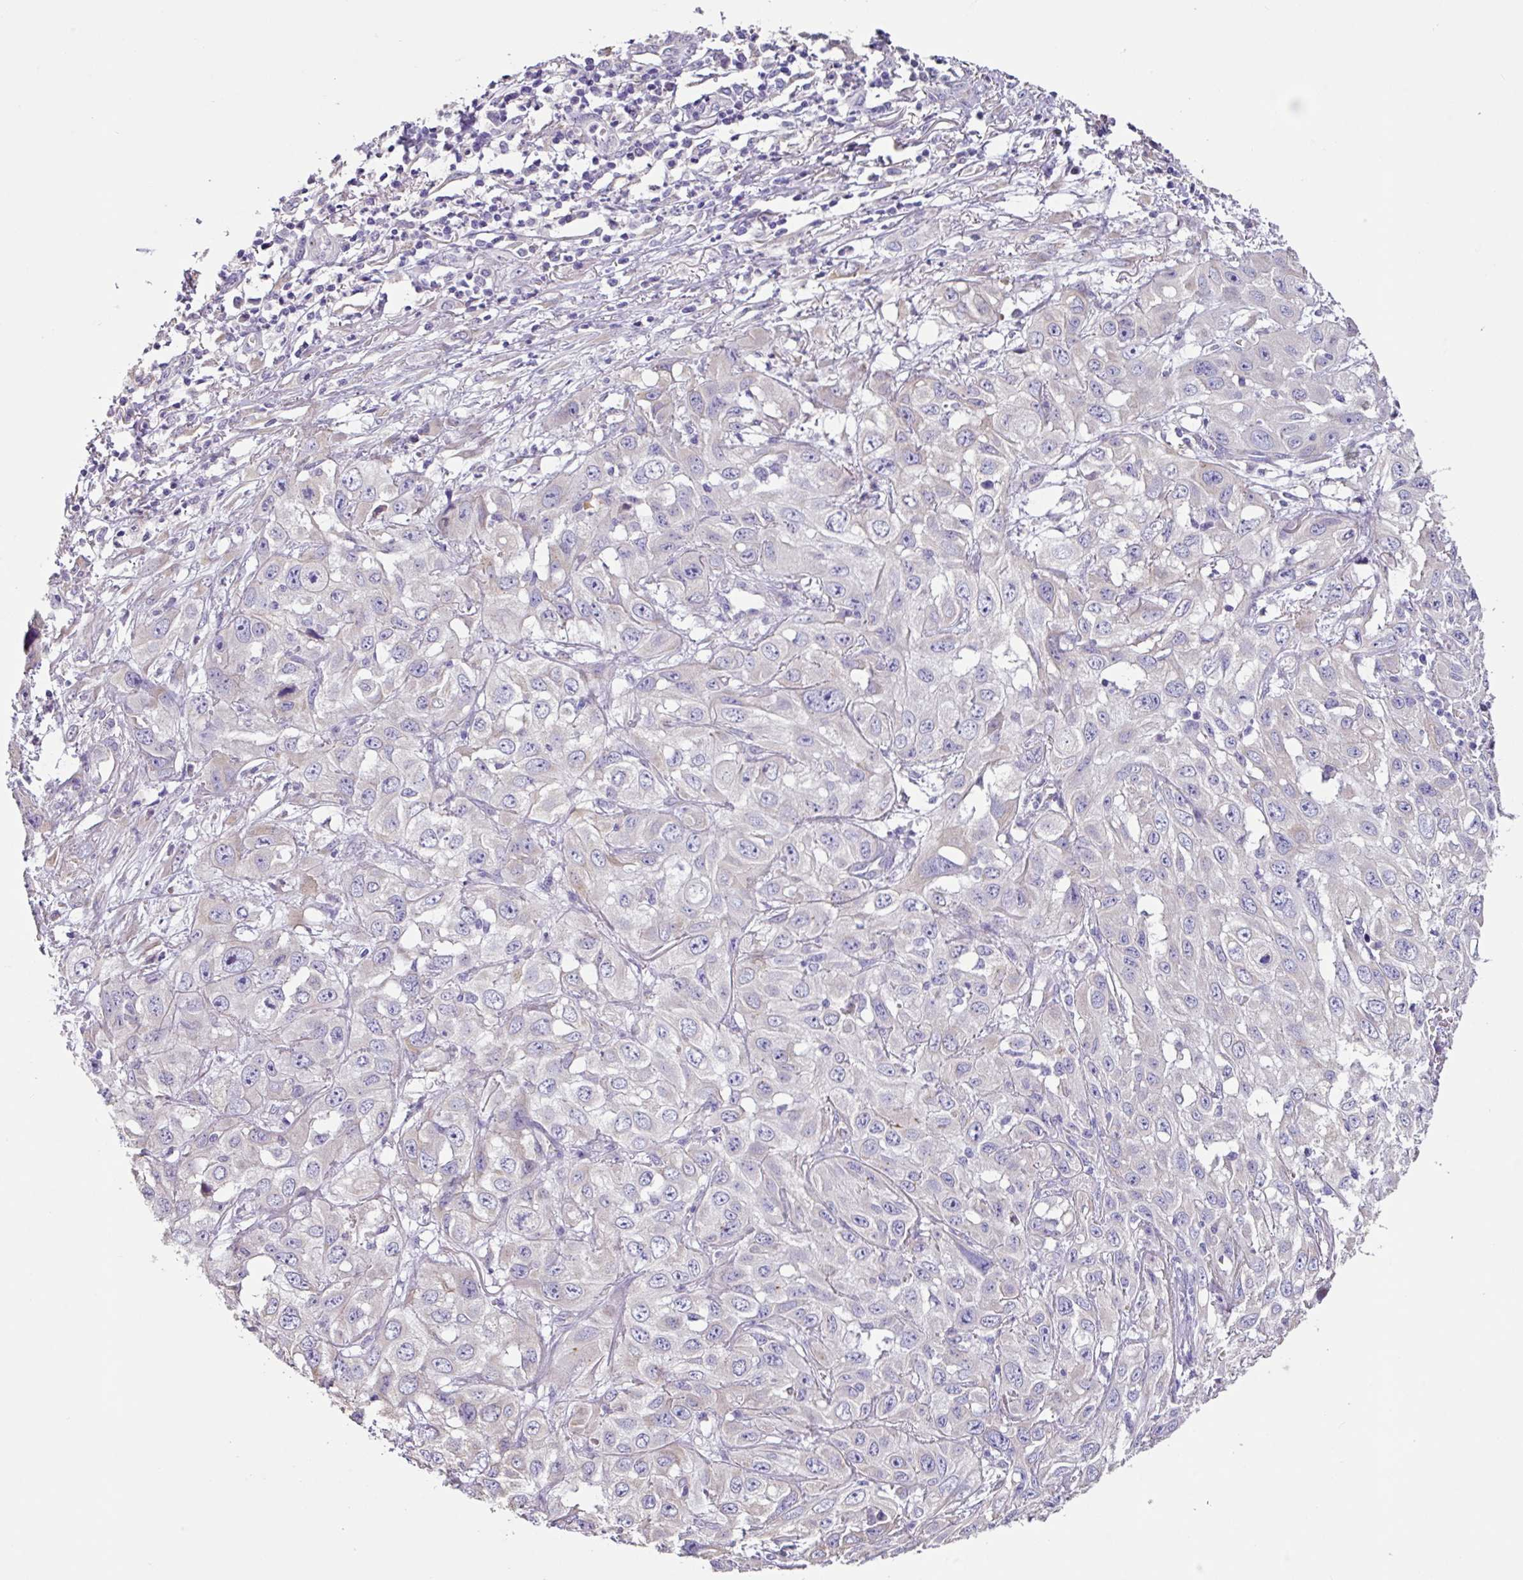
{"staining": {"intensity": "negative", "quantity": "none", "location": "none"}, "tissue": "skin cancer", "cell_type": "Tumor cells", "image_type": "cancer", "snomed": [{"axis": "morphology", "description": "Squamous cell carcinoma, NOS"}, {"axis": "topography", "description": "Skin"}, {"axis": "topography", "description": "Vulva"}], "caption": "Immunohistochemistry (IHC) of skin cancer (squamous cell carcinoma) displays no staining in tumor cells.", "gene": "ZG16", "patient": {"sex": "female", "age": 71}}